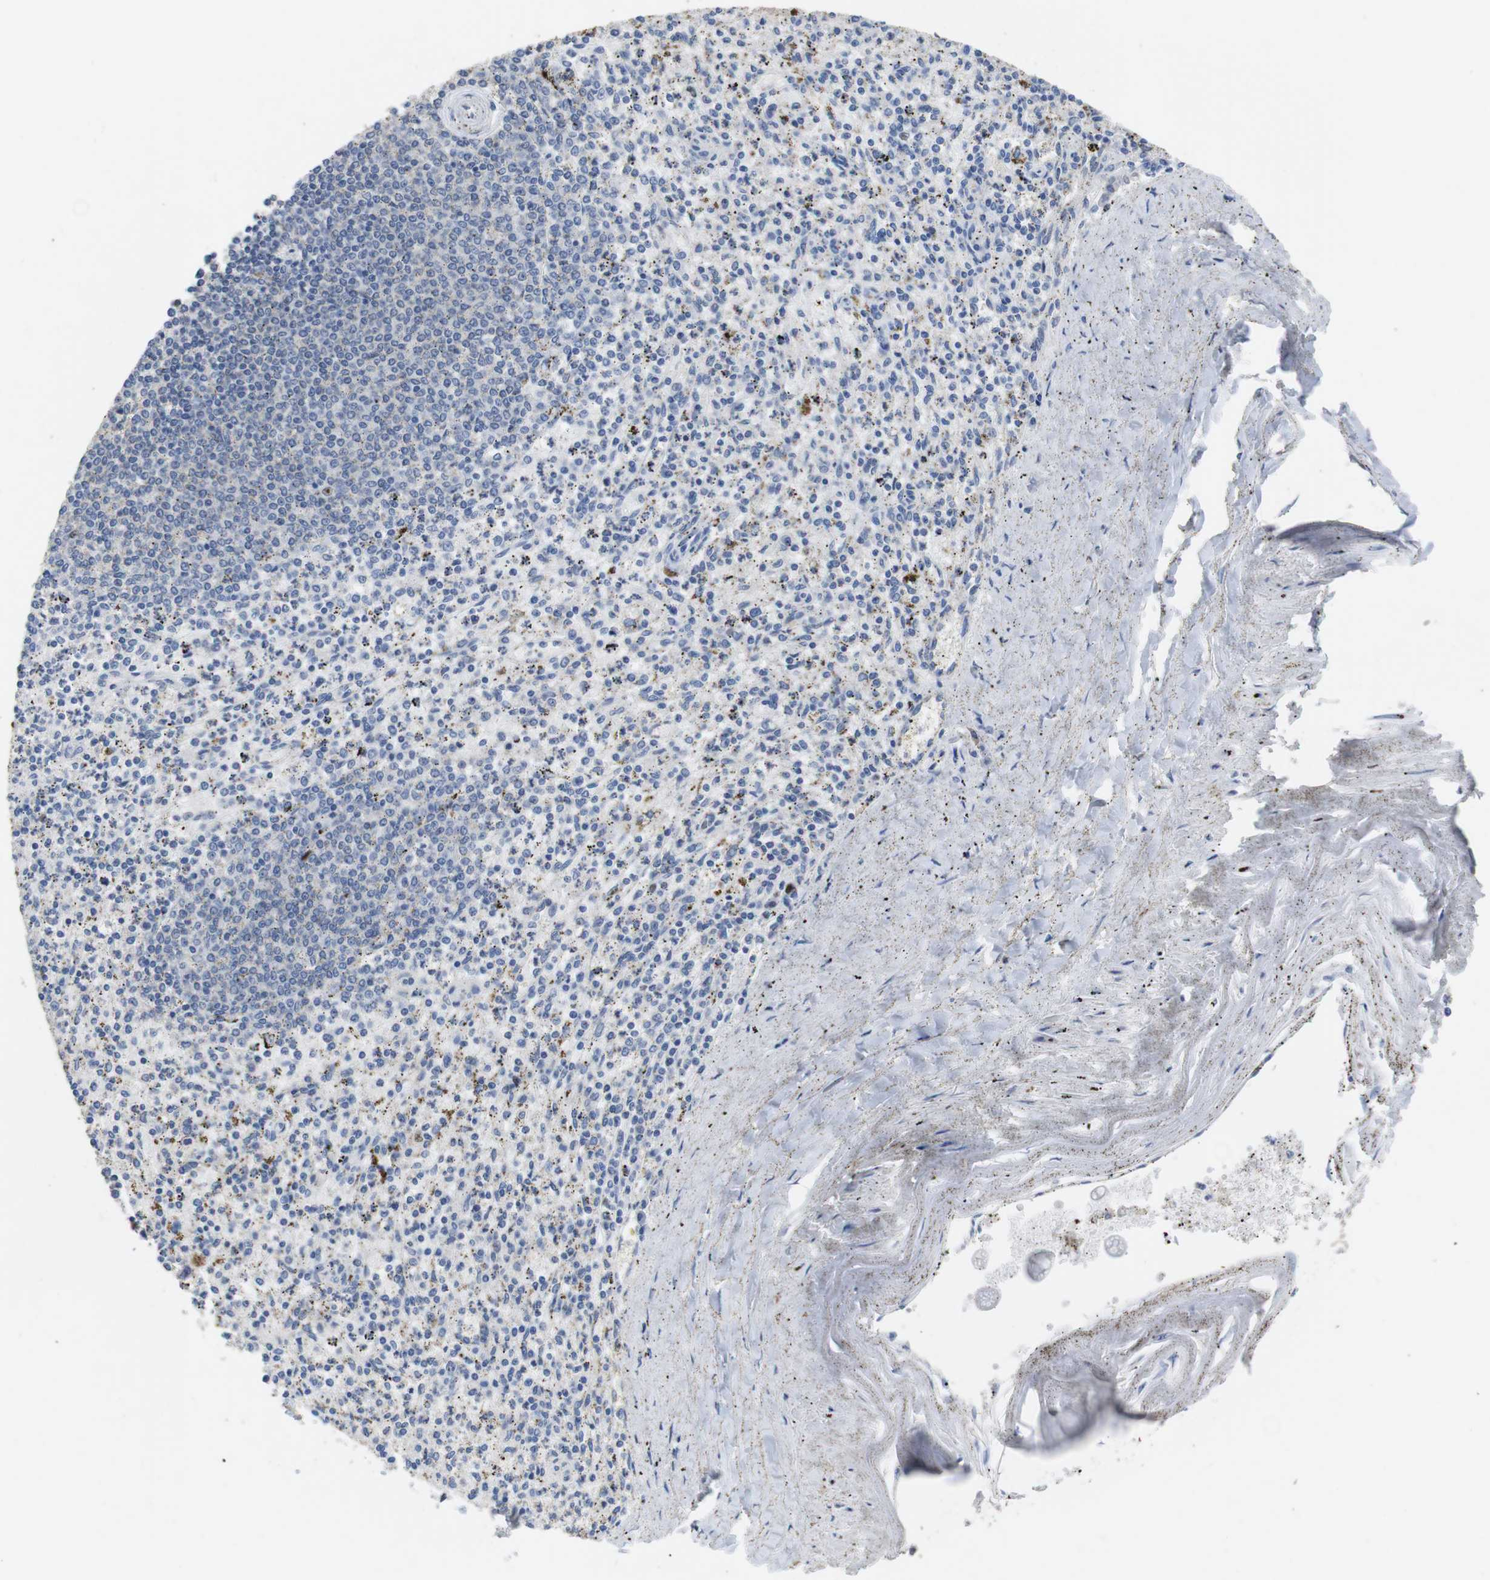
{"staining": {"intensity": "strong", "quantity": "<25%", "location": "nuclear"}, "tissue": "spleen", "cell_type": "Cells in red pulp", "image_type": "normal", "snomed": [{"axis": "morphology", "description": "Normal tissue, NOS"}, {"axis": "topography", "description": "Spleen"}], "caption": "Immunohistochemistry (IHC) photomicrograph of unremarkable spleen: human spleen stained using IHC demonstrates medium levels of strong protein expression localized specifically in the nuclear of cells in red pulp, appearing as a nuclear brown color.", "gene": "KPNA2", "patient": {"sex": "male", "age": 72}}